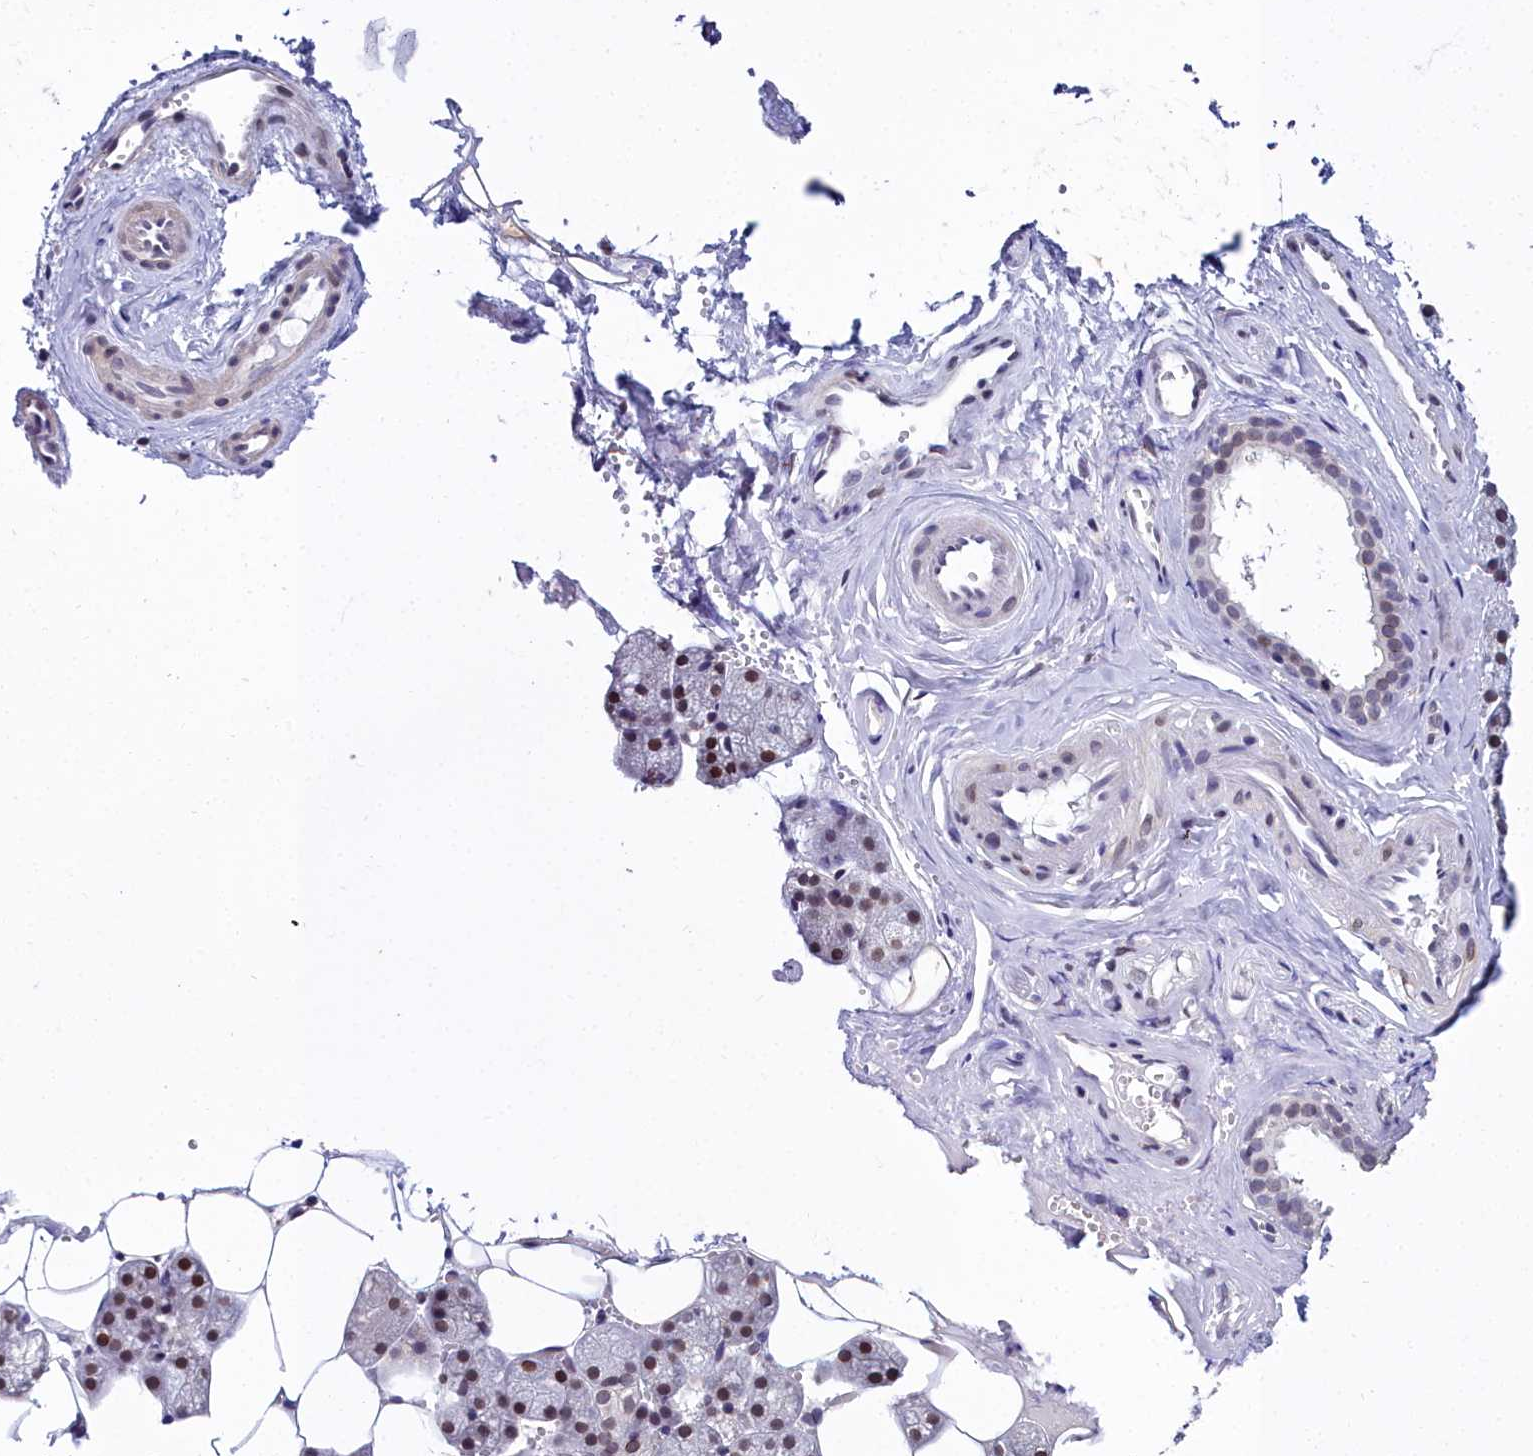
{"staining": {"intensity": "moderate", "quantity": "25%-75%", "location": "nuclear"}, "tissue": "salivary gland", "cell_type": "Glandular cells", "image_type": "normal", "snomed": [{"axis": "morphology", "description": "Normal tissue, NOS"}, {"axis": "topography", "description": "Salivary gland"}], "caption": "Normal salivary gland was stained to show a protein in brown. There is medium levels of moderate nuclear positivity in about 25%-75% of glandular cells.", "gene": "CCDC97", "patient": {"sex": "male", "age": 62}}